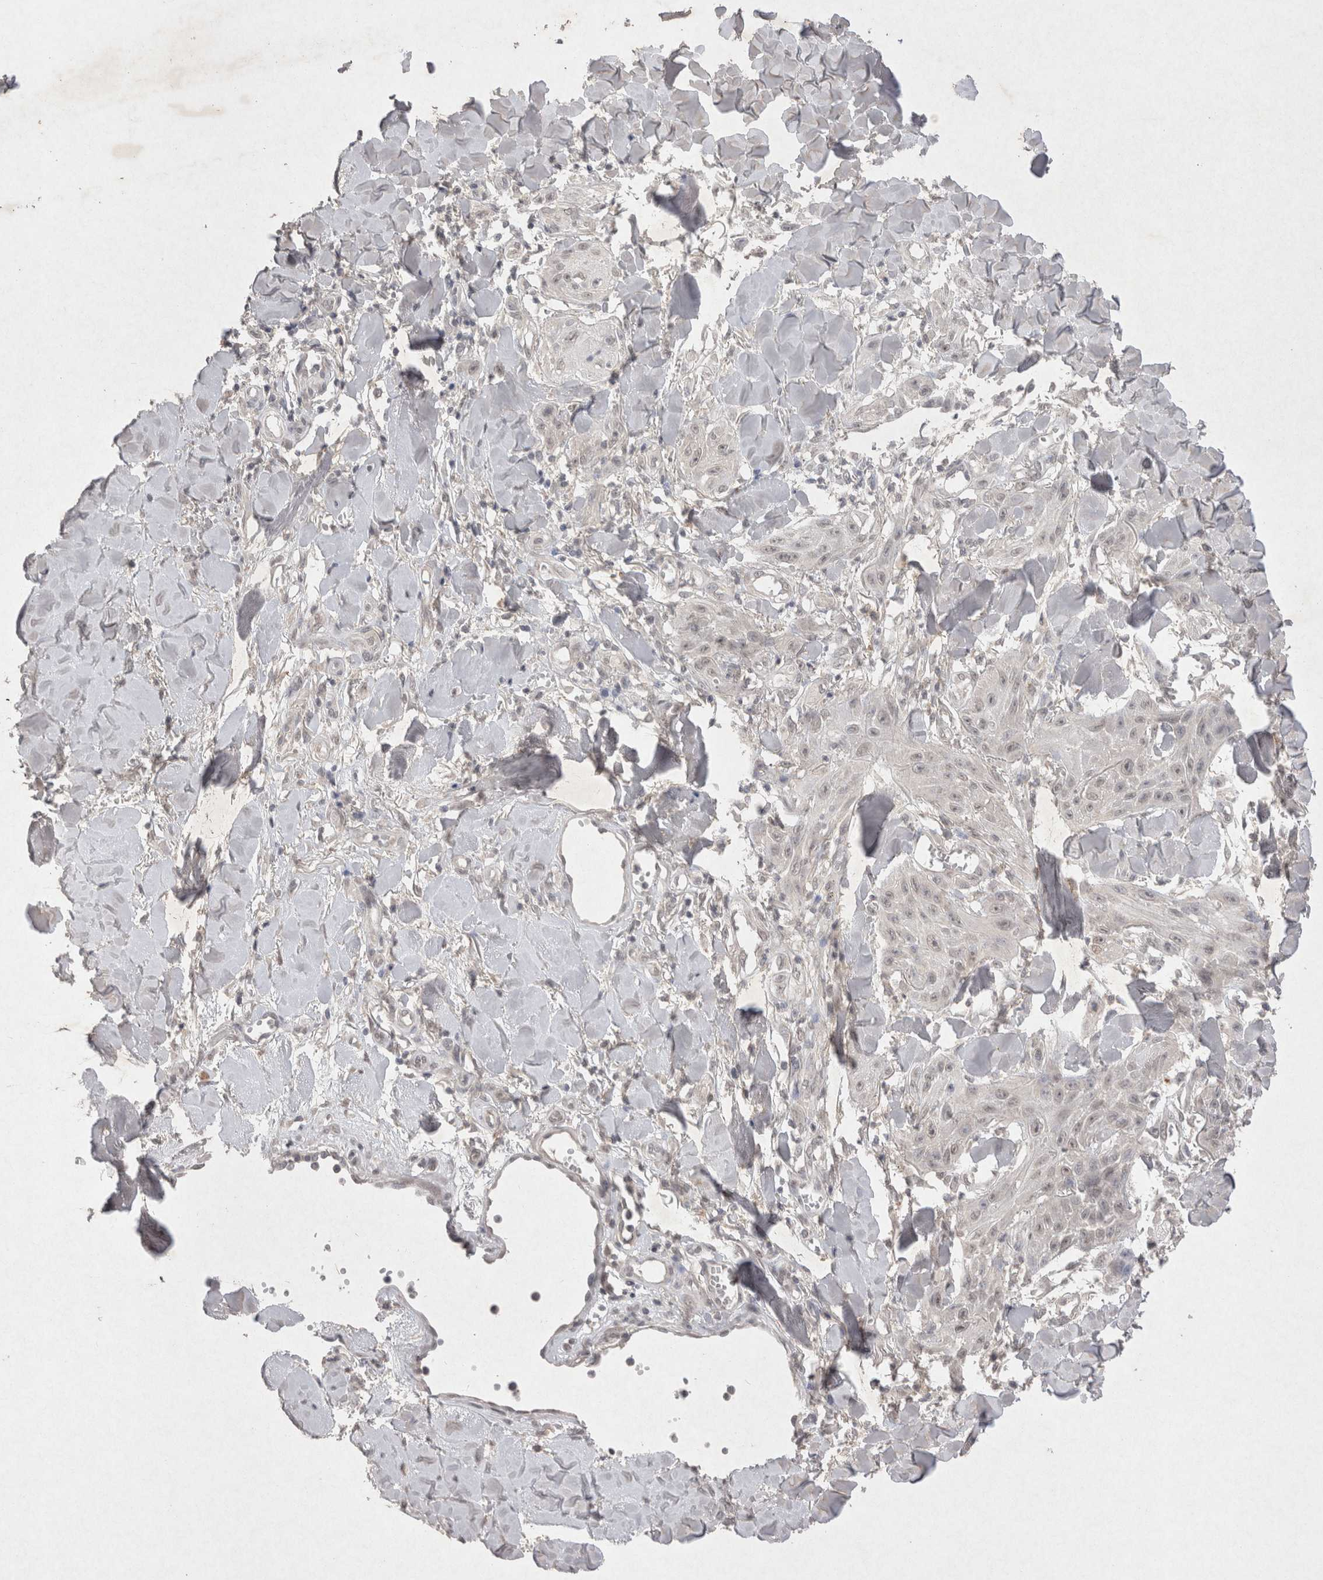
{"staining": {"intensity": "negative", "quantity": "none", "location": "none"}, "tissue": "skin cancer", "cell_type": "Tumor cells", "image_type": "cancer", "snomed": [{"axis": "morphology", "description": "Squamous cell carcinoma, NOS"}, {"axis": "topography", "description": "Skin"}], "caption": "Protein analysis of skin cancer (squamous cell carcinoma) demonstrates no significant positivity in tumor cells.", "gene": "LYVE1", "patient": {"sex": "male", "age": 74}}